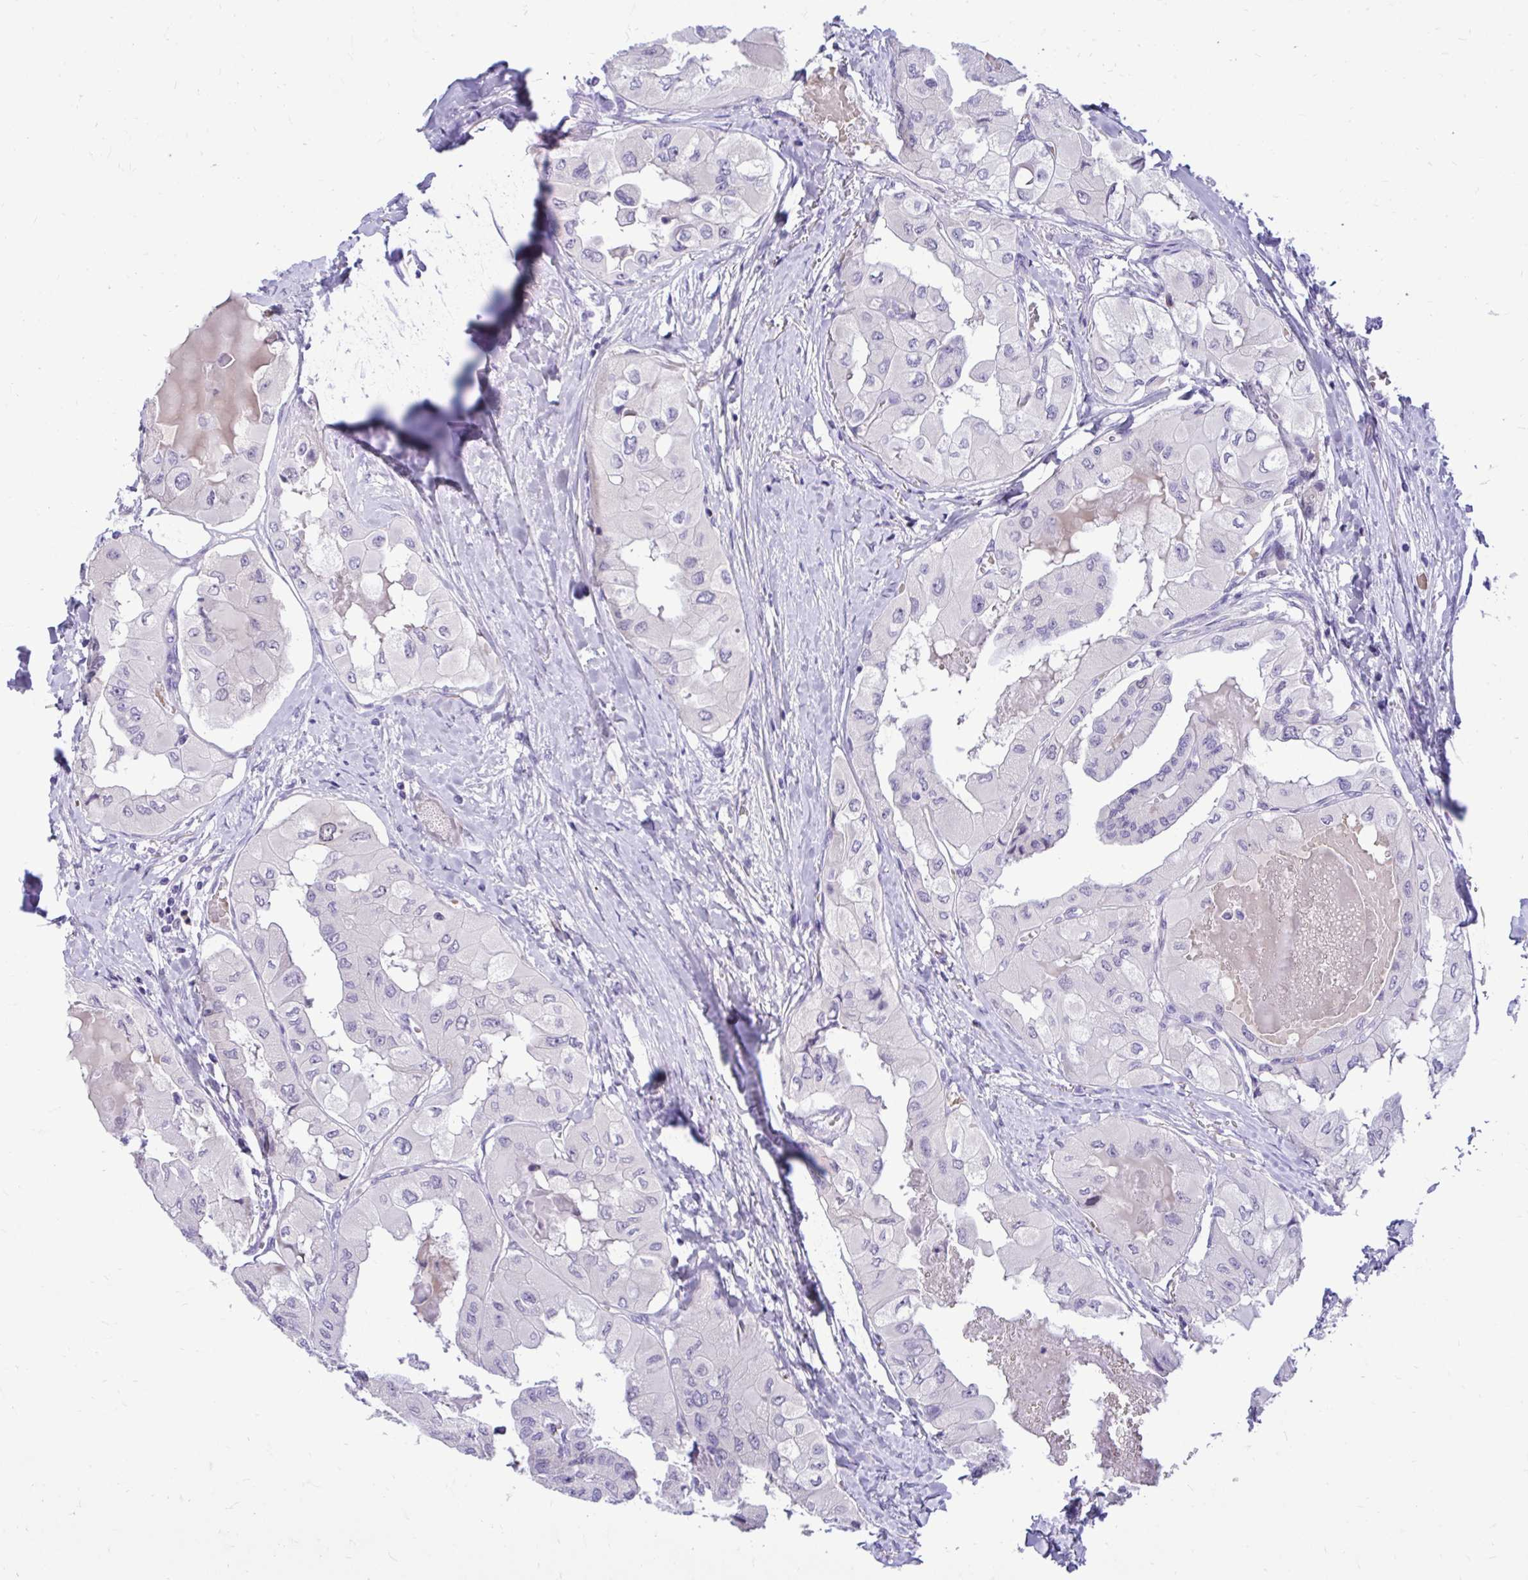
{"staining": {"intensity": "negative", "quantity": "none", "location": "none"}, "tissue": "thyroid cancer", "cell_type": "Tumor cells", "image_type": "cancer", "snomed": [{"axis": "morphology", "description": "Normal tissue, NOS"}, {"axis": "morphology", "description": "Papillary adenocarcinoma, NOS"}, {"axis": "topography", "description": "Thyroid gland"}], "caption": "Tumor cells are negative for brown protein staining in papillary adenocarcinoma (thyroid).", "gene": "CDC20", "patient": {"sex": "female", "age": 59}}